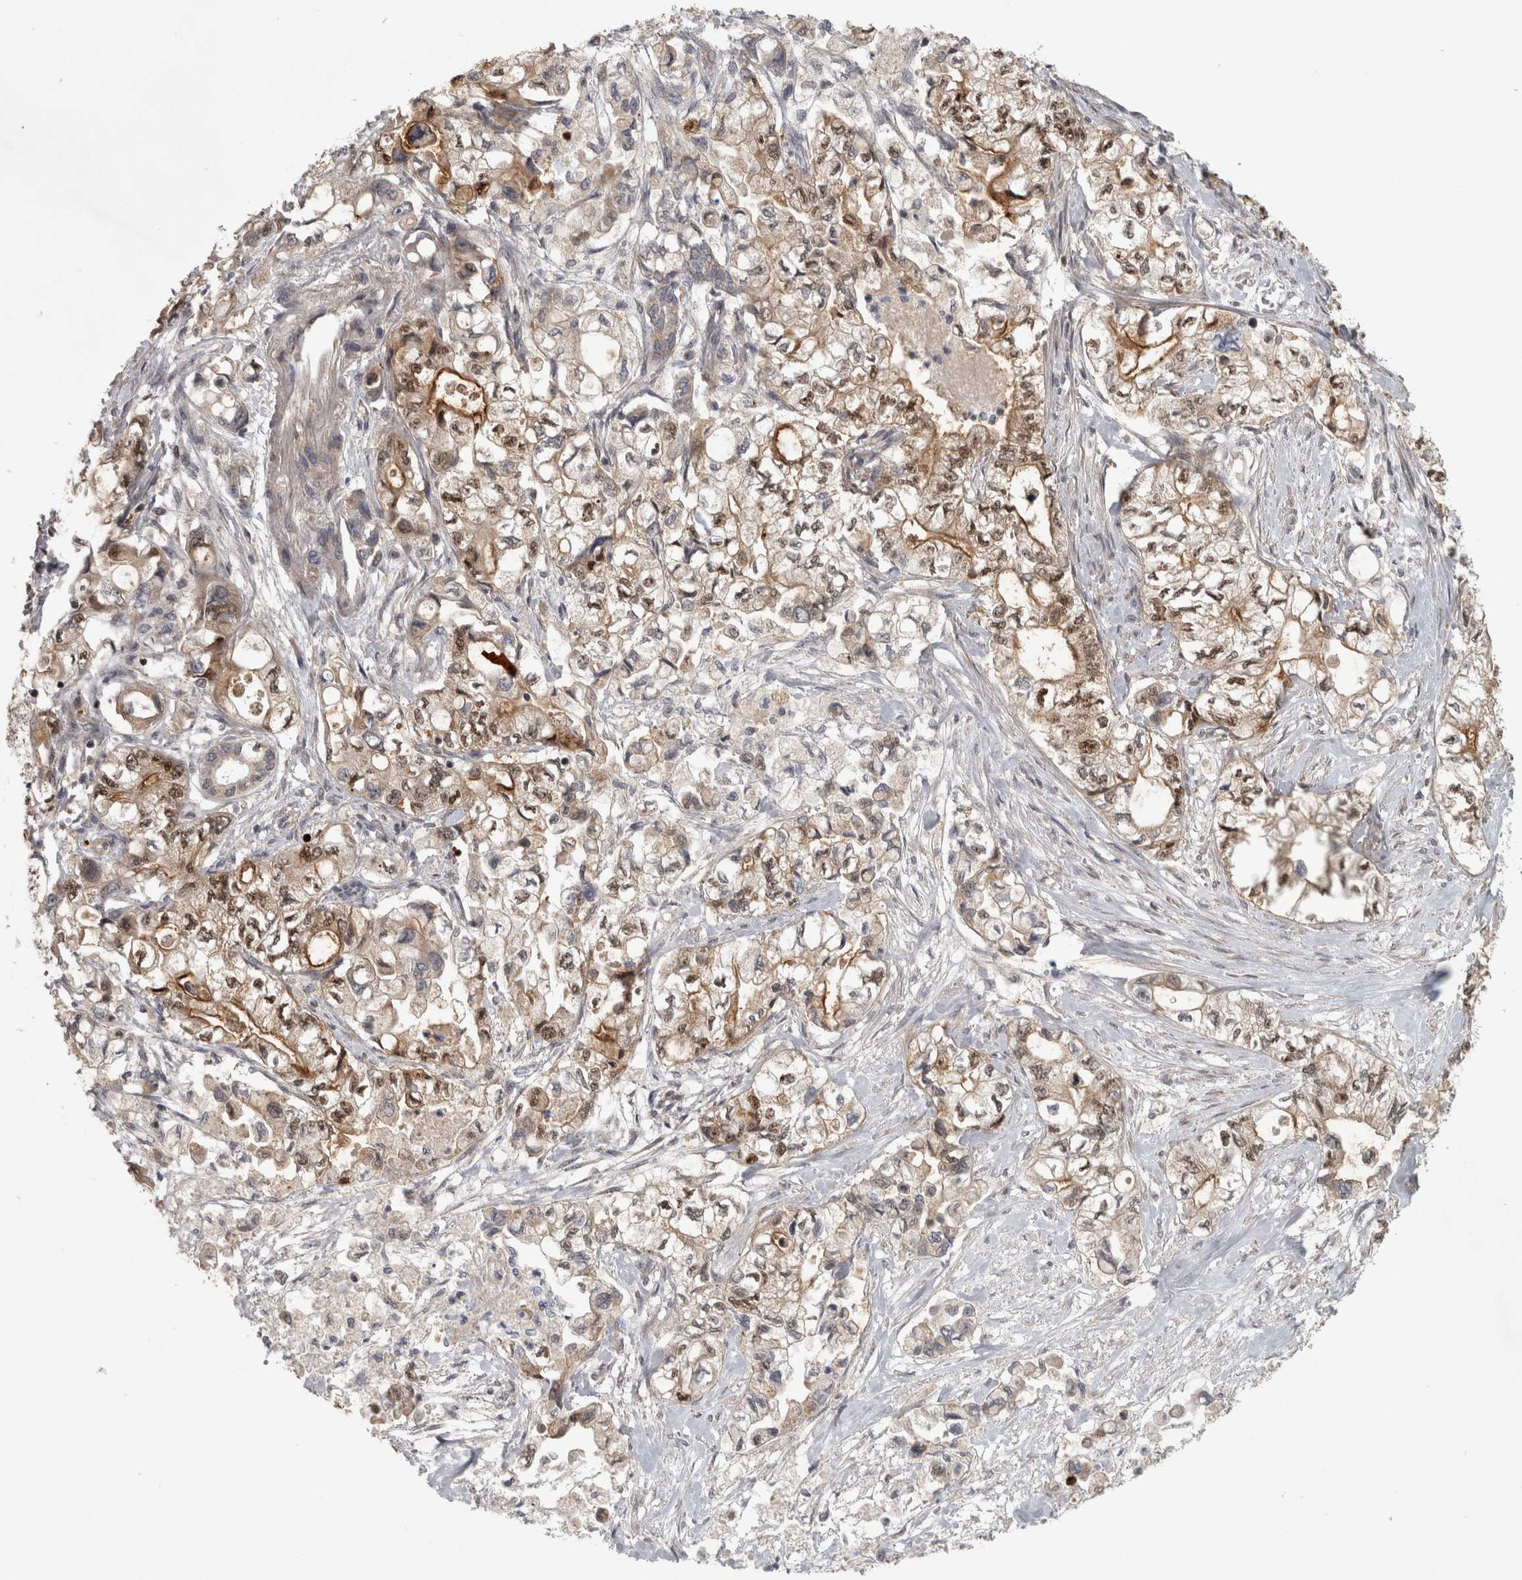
{"staining": {"intensity": "moderate", "quantity": "25%-75%", "location": "cytoplasmic/membranous,nuclear"}, "tissue": "pancreatic cancer", "cell_type": "Tumor cells", "image_type": "cancer", "snomed": [{"axis": "morphology", "description": "Adenocarcinoma, NOS"}, {"axis": "topography", "description": "Pancreas"}], "caption": "Approximately 25%-75% of tumor cells in human pancreatic cancer (adenocarcinoma) display moderate cytoplasmic/membranous and nuclear protein positivity as visualized by brown immunohistochemical staining.", "gene": "KDM8", "patient": {"sex": "male", "age": 79}}